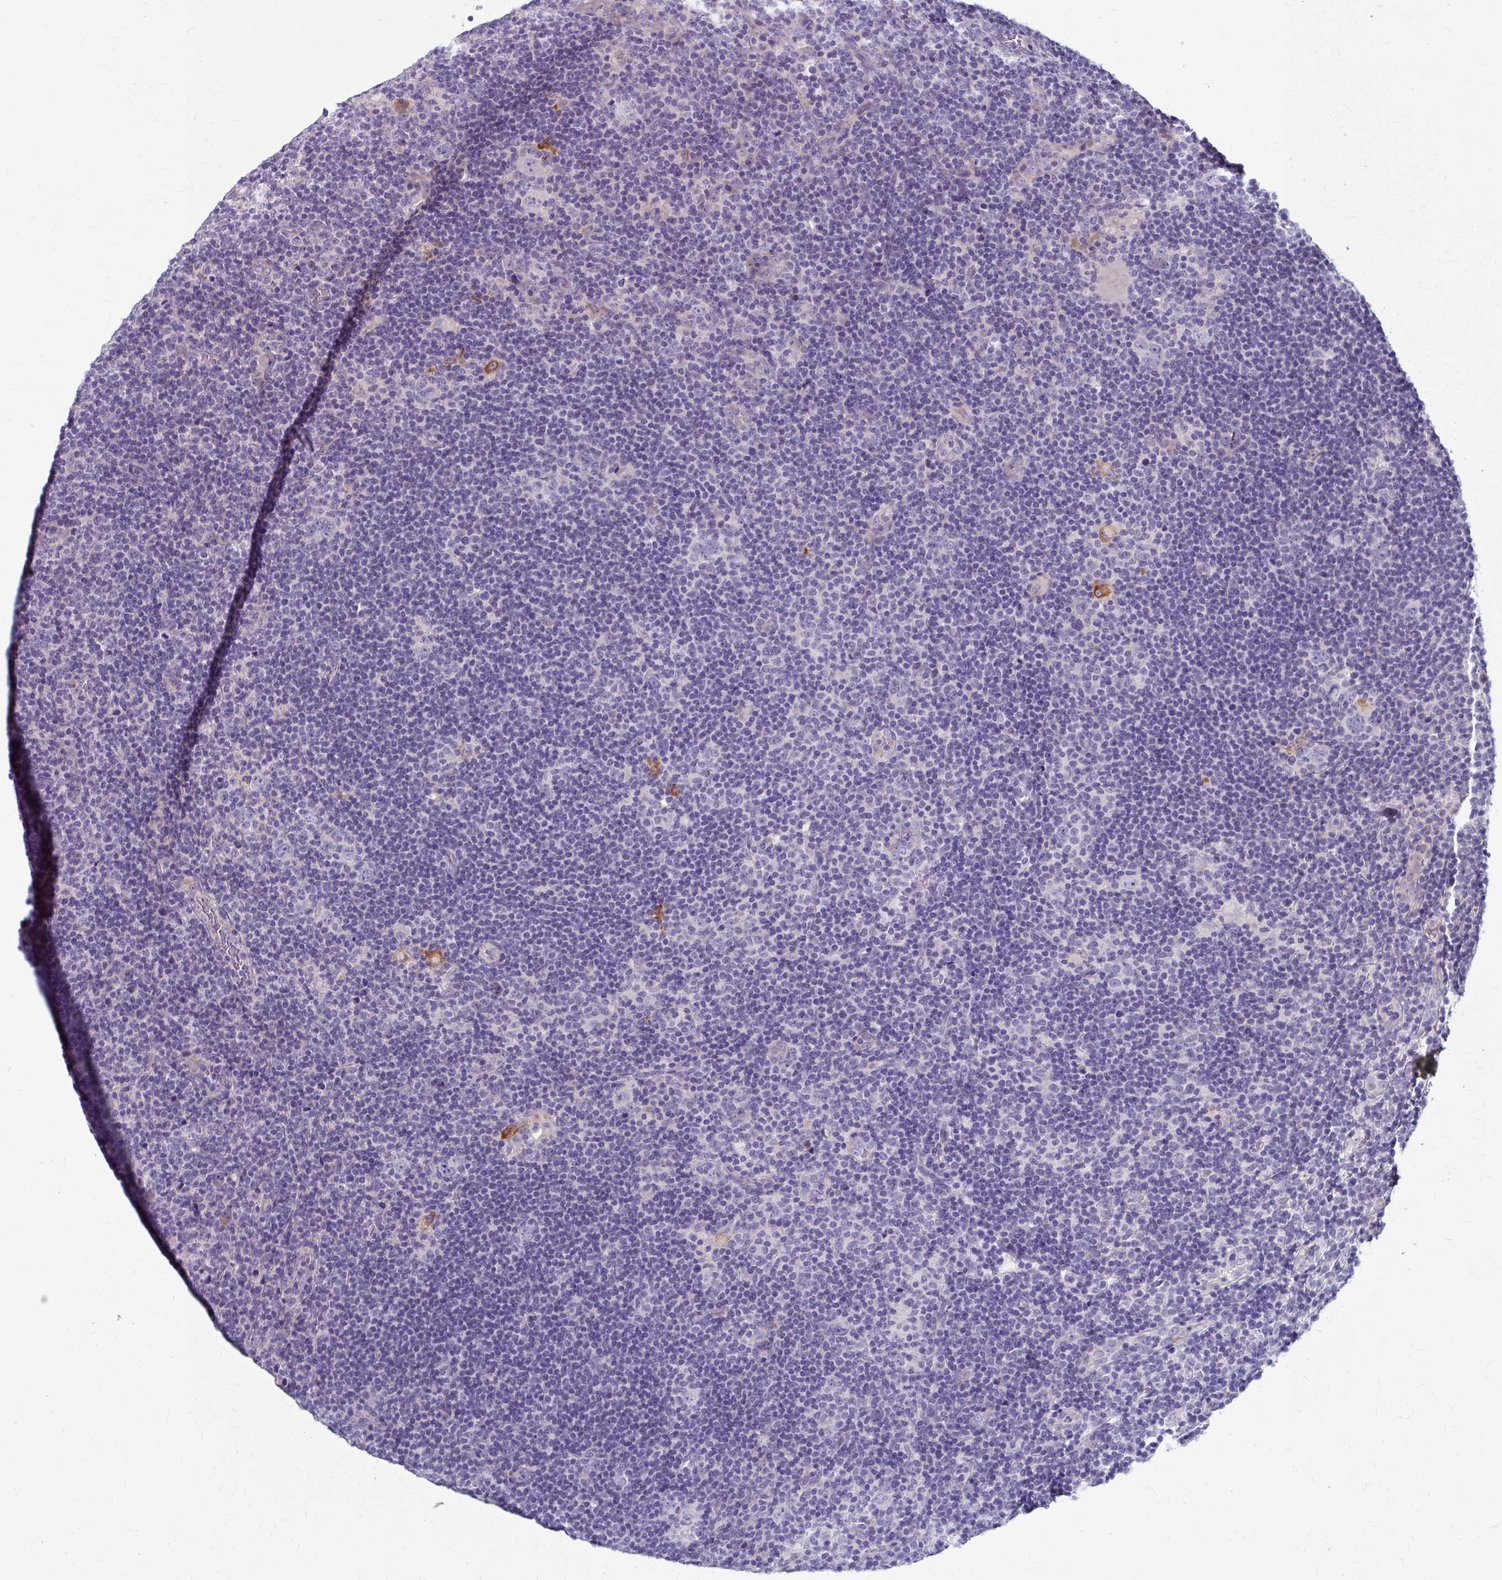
{"staining": {"intensity": "negative", "quantity": "none", "location": "none"}, "tissue": "lymphoma", "cell_type": "Tumor cells", "image_type": "cancer", "snomed": [{"axis": "morphology", "description": "Hodgkin's disease, NOS"}, {"axis": "topography", "description": "Lymph node"}], "caption": "Human lymphoma stained for a protein using IHC displays no expression in tumor cells.", "gene": "ZNF555", "patient": {"sex": "female", "age": 57}}